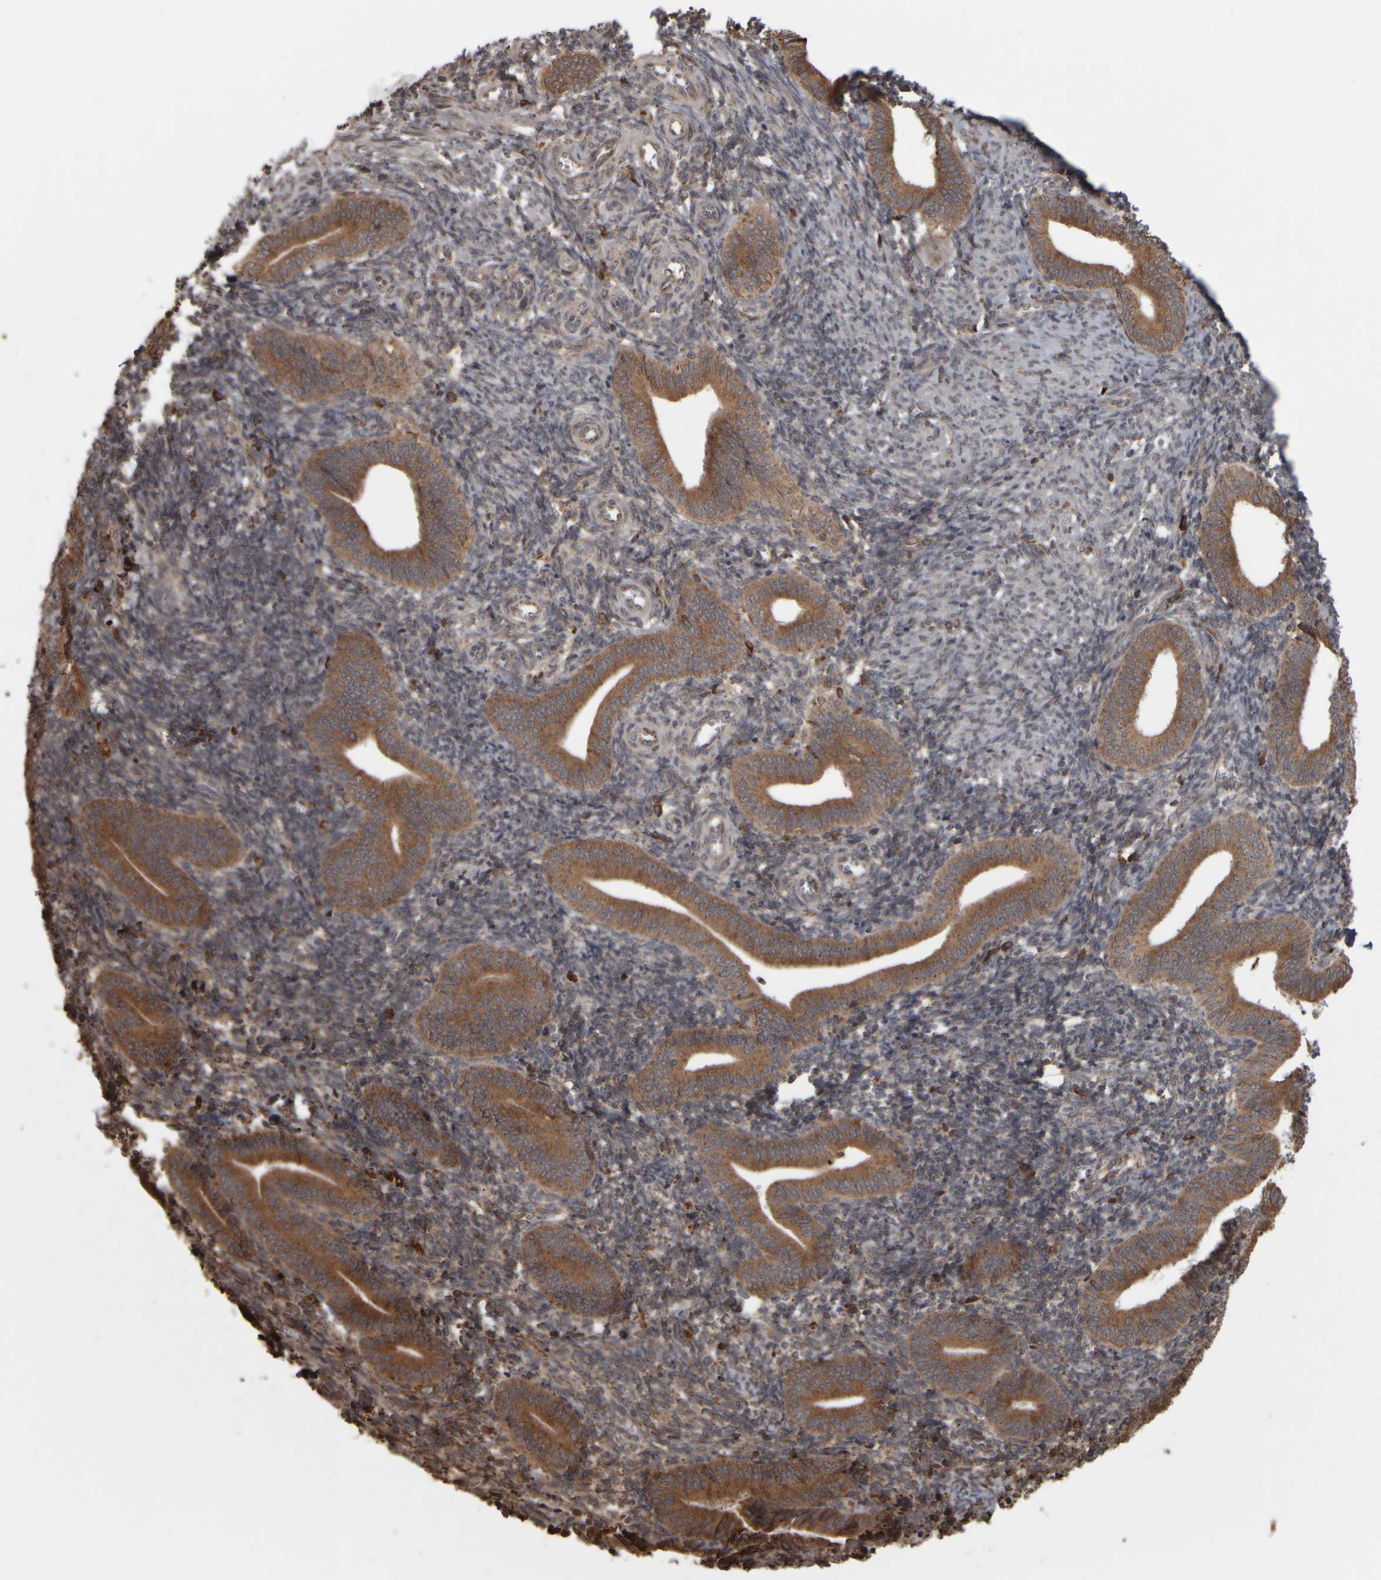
{"staining": {"intensity": "moderate", "quantity": "25%-75%", "location": "cytoplasmic/membranous"}, "tissue": "endometrium", "cell_type": "Cells in endometrial stroma", "image_type": "normal", "snomed": [{"axis": "morphology", "description": "Normal tissue, NOS"}, {"axis": "topography", "description": "Uterus"}, {"axis": "topography", "description": "Endometrium"}], "caption": "An image of endometrium stained for a protein exhibits moderate cytoplasmic/membranous brown staining in cells in endometrial stroma. (DAB IHC with brightfield microscopy, high magnification).", "gene": "AGBL3", "patient": {"sex": "female", "age": 33}}